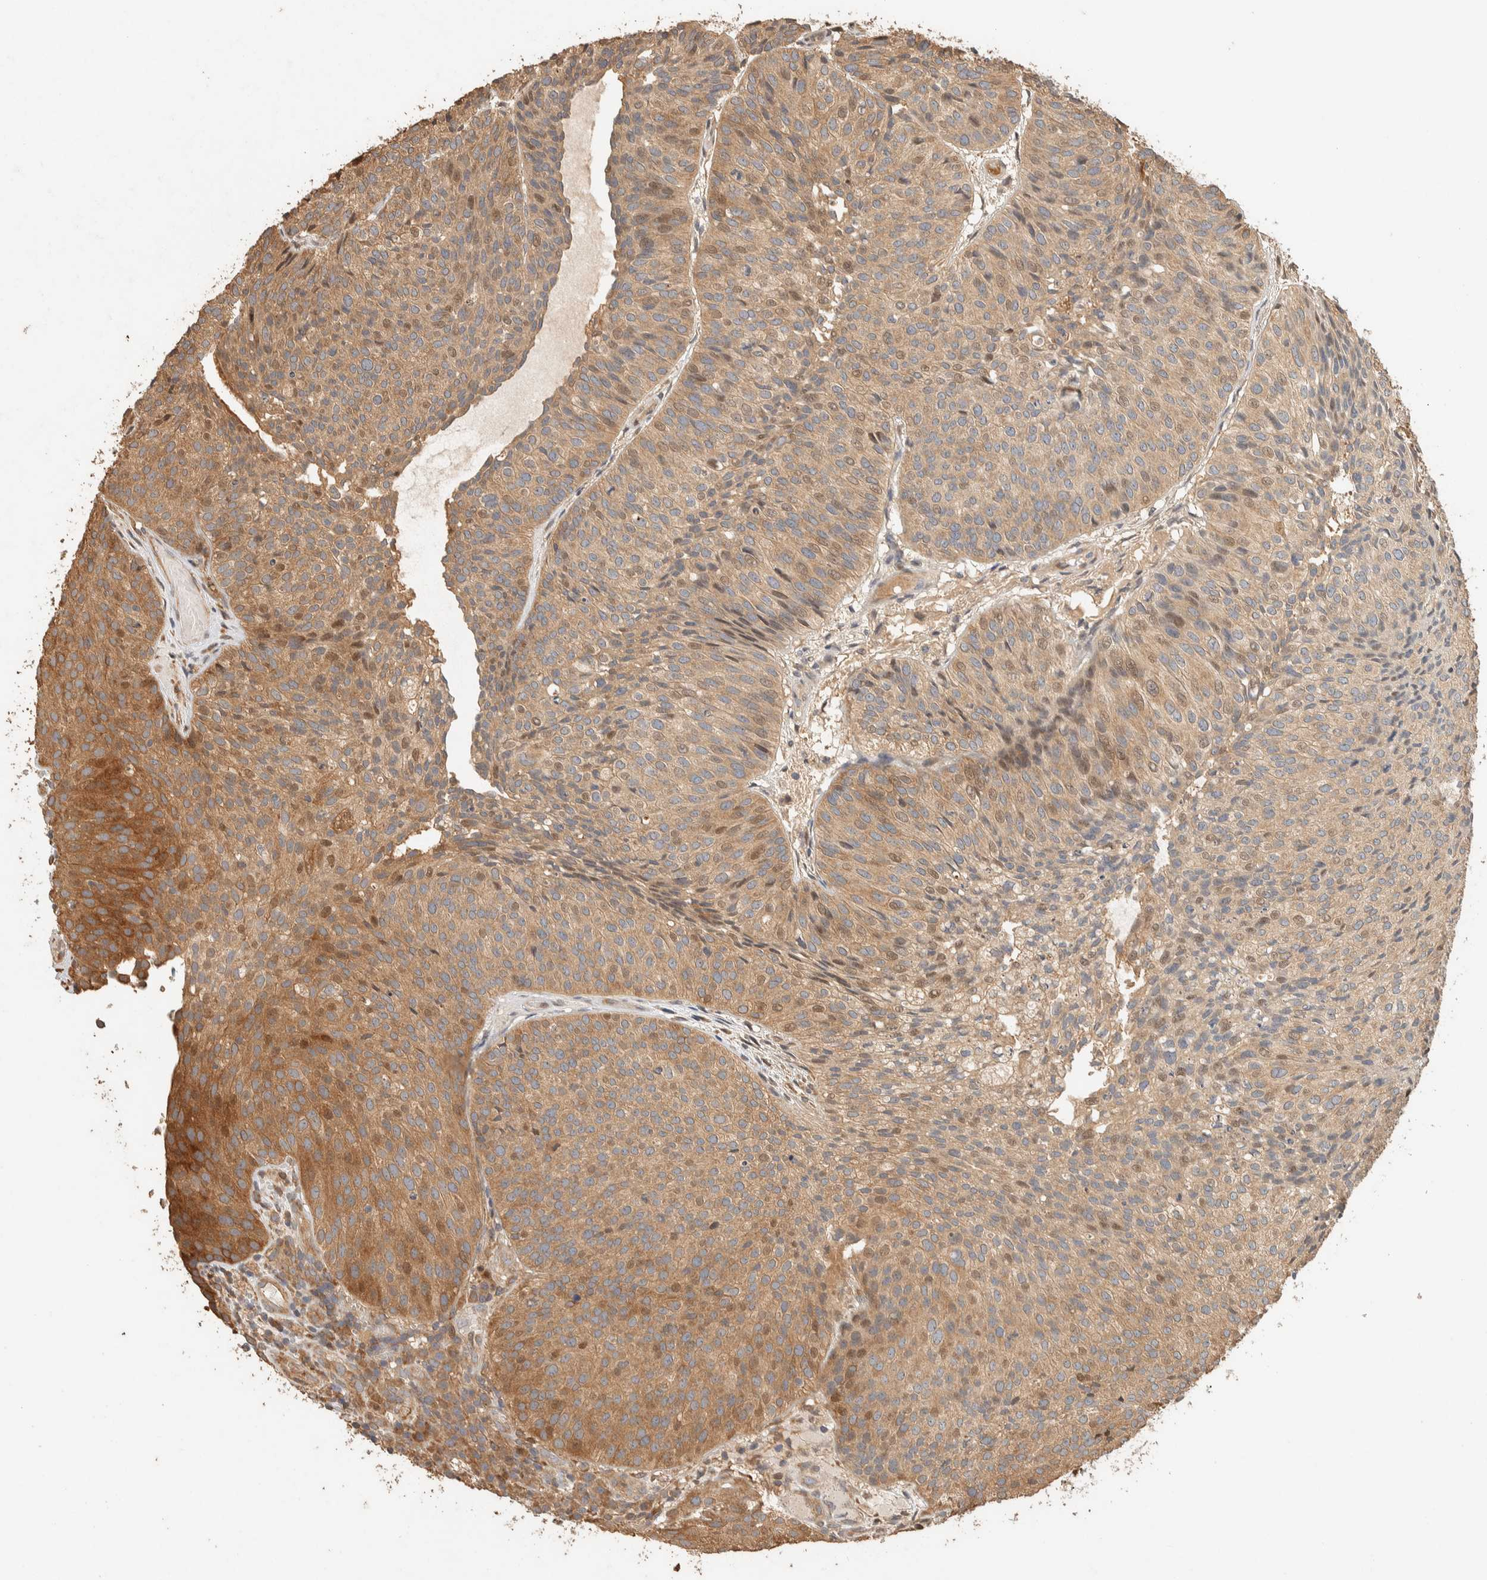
{"staining": {"intensity": "moderate", "quantity": ">75%", "location": "cytoplasmic/membranous"}, "tissue": "urothelial cancer", "cell_type": "Tumor cells", "image_type": "cancer", "snomed": [{"axis": "morphology", "description": "Urothelial carcinoma, Low grade"}, {"axis": "topography", "description": "Urinary bladder"}], "caption": "Tumor cells display medium levels of moderate cytoplasmic/membranous staining in approximately >75% of cells in human urothelial cancer. Immunohistochemistry (ihc) stains the protein in brown and the nuclei are stained blue.", "gene": "EXOC7", "patient": {"sex": "male", "age": 86}}